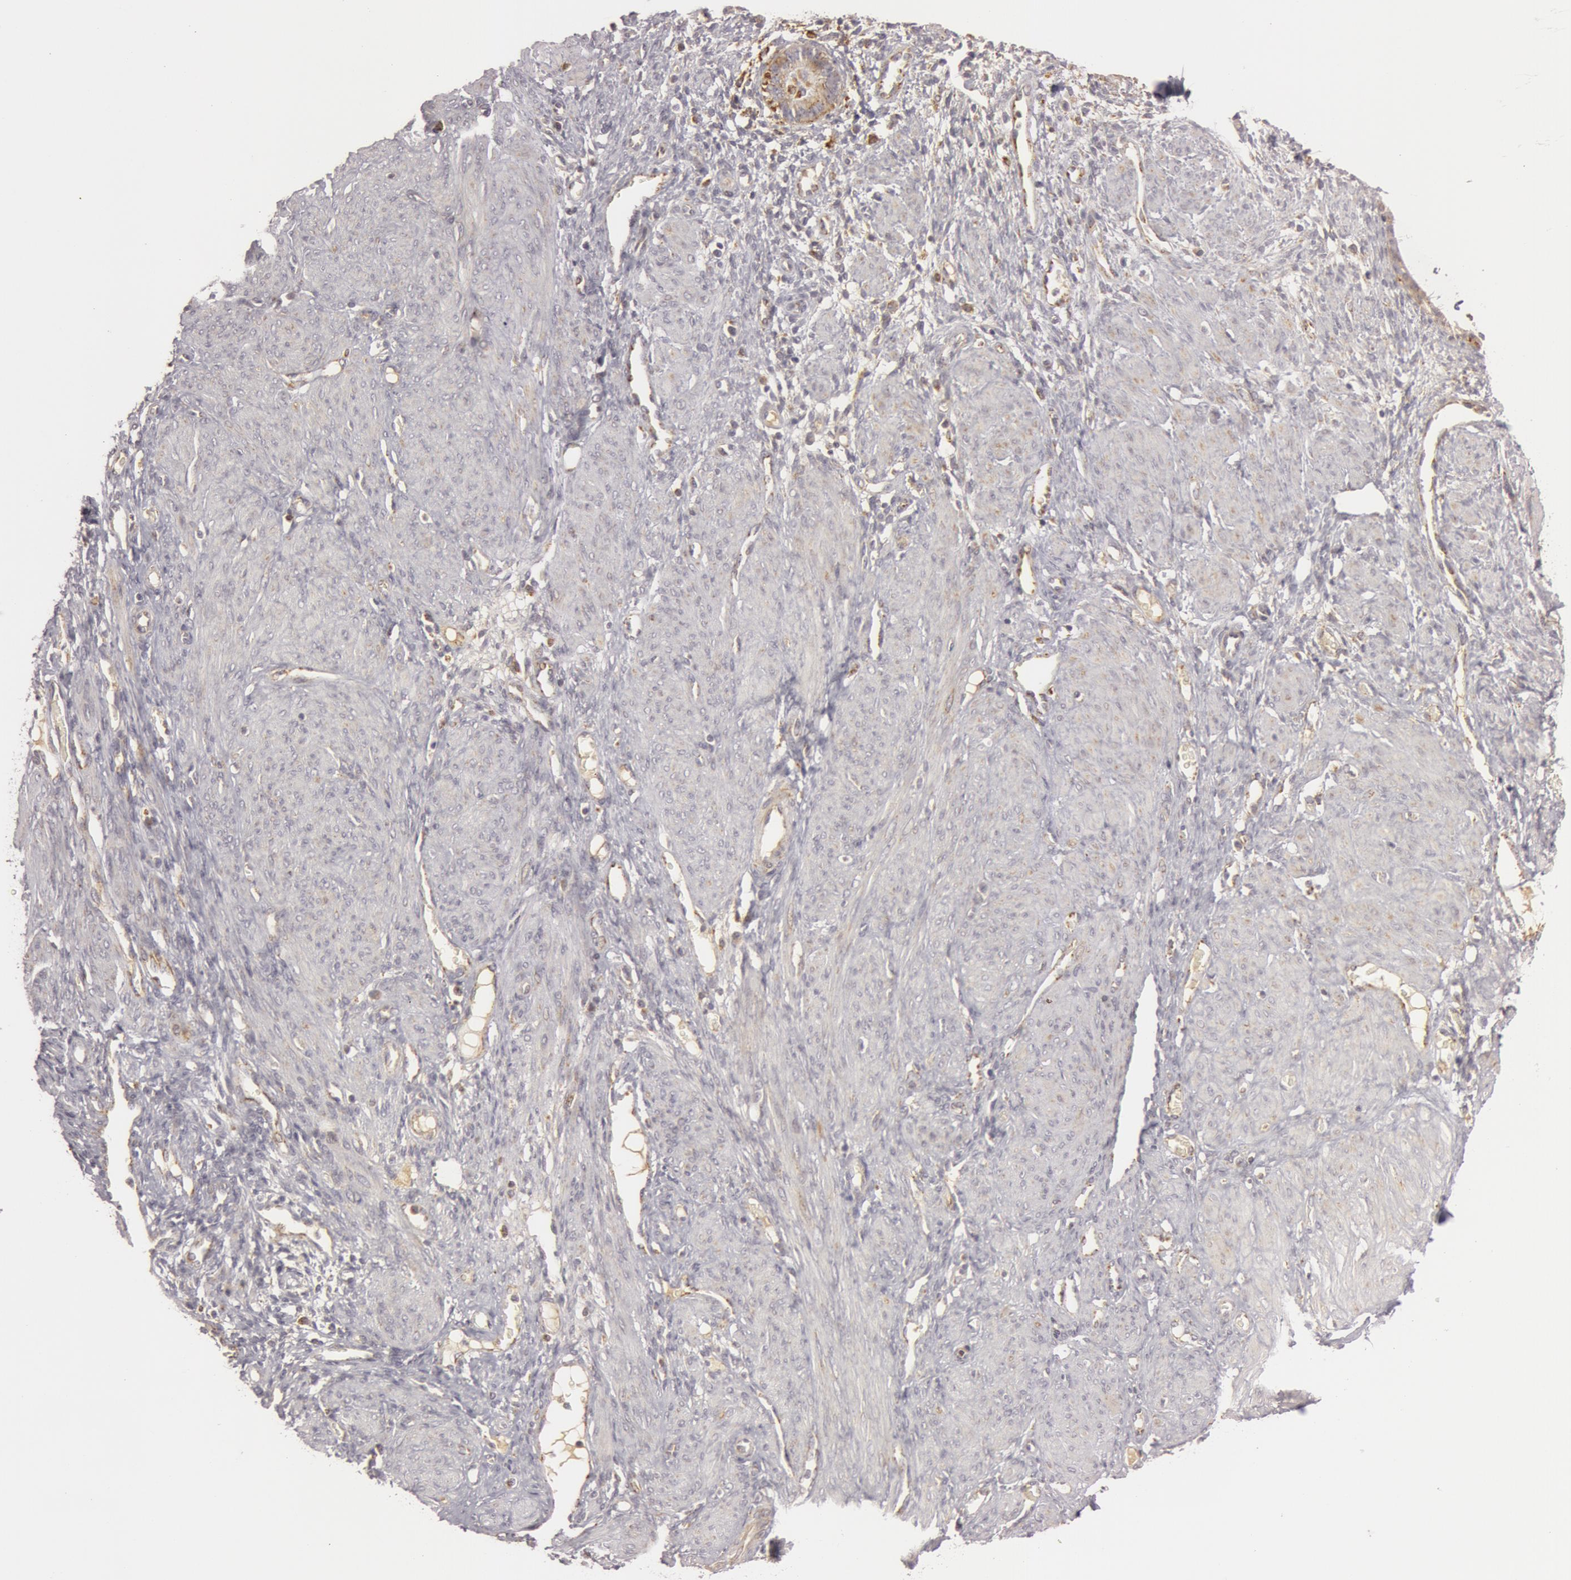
{"staining": {"intensity": "negative", "quantity": "none", "location": "none"}, "tissue": "endometrium", "cell_type": "Cells in endometrial stroma", "image_type": "normal", "snomed": [{"axis": "morphology", "description": "Normal tissue, NOS"}, {"axis": "topography", "description": "Endometrium"}], "caption": "Cells in endometrial stroma are negative for protein expression in normal human endometrium. (DAB (3,3'-diaminobenzidine) immunohistochemistry (IHC) visualized using brightfield microscopy, high magnification).", "gene": "C7", "patient": {"sex": "female", "age": 72}}